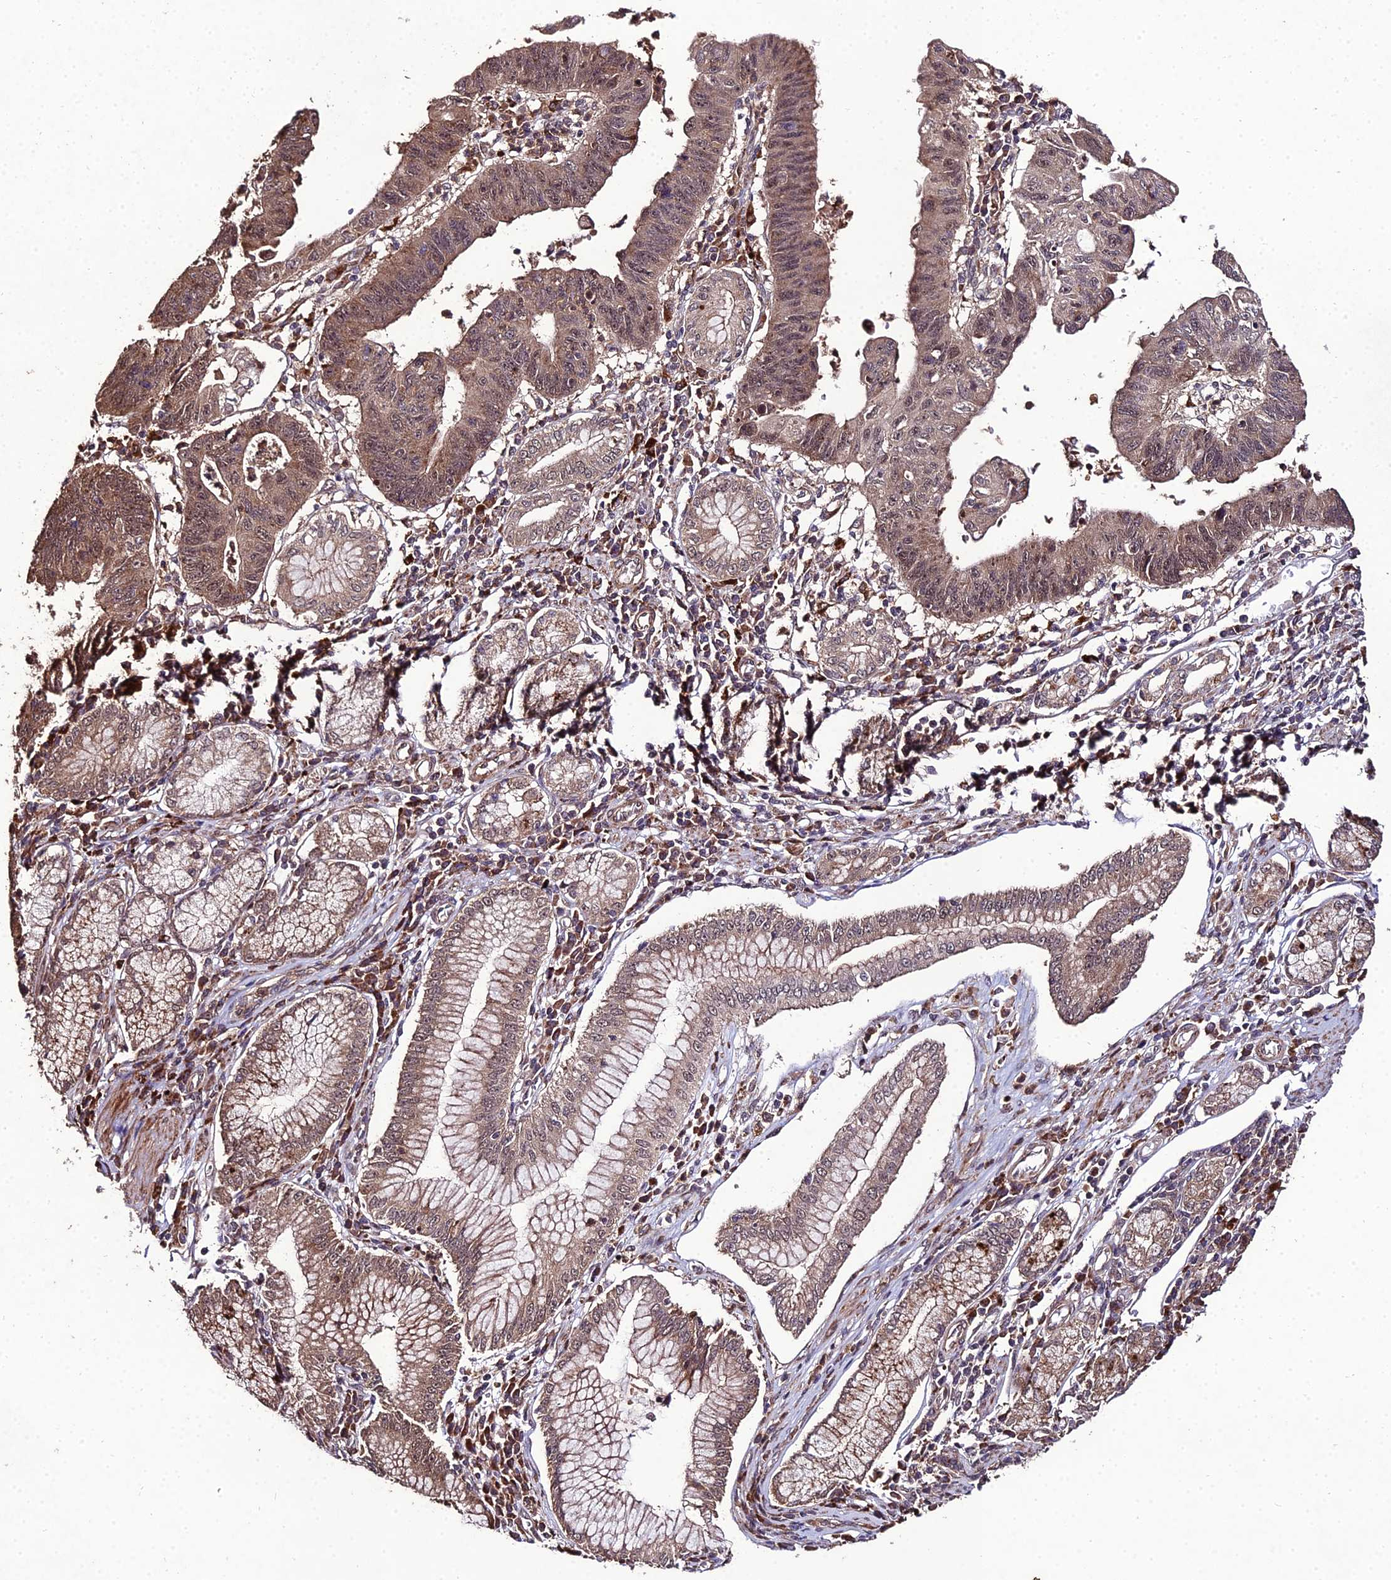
{"staining": {"intensity": "moderate", "quantity": ">75%", "location": "cytoplasmic/membranous"}, "tissue": "stomach cancer", "cell_type": "Tumor cells", "image_type": "cancer", "snomed": [{"axis": "morphology", "description": "Adenocarcinoma, NOS"}, {"axis": "topography", "description": "Stomach"}], "caption": "Brown immunohistochemical staining in stomach cancer reveals moderate cytoplasmic/membranous expression in about >75% of tumor cells. (Stains: DAB in brown, nuclei in blue, Microscopy: brightfield microscopy at high magnification).", "gene": "ZNF766", "patient": {"sex": "male", "age": 59}}